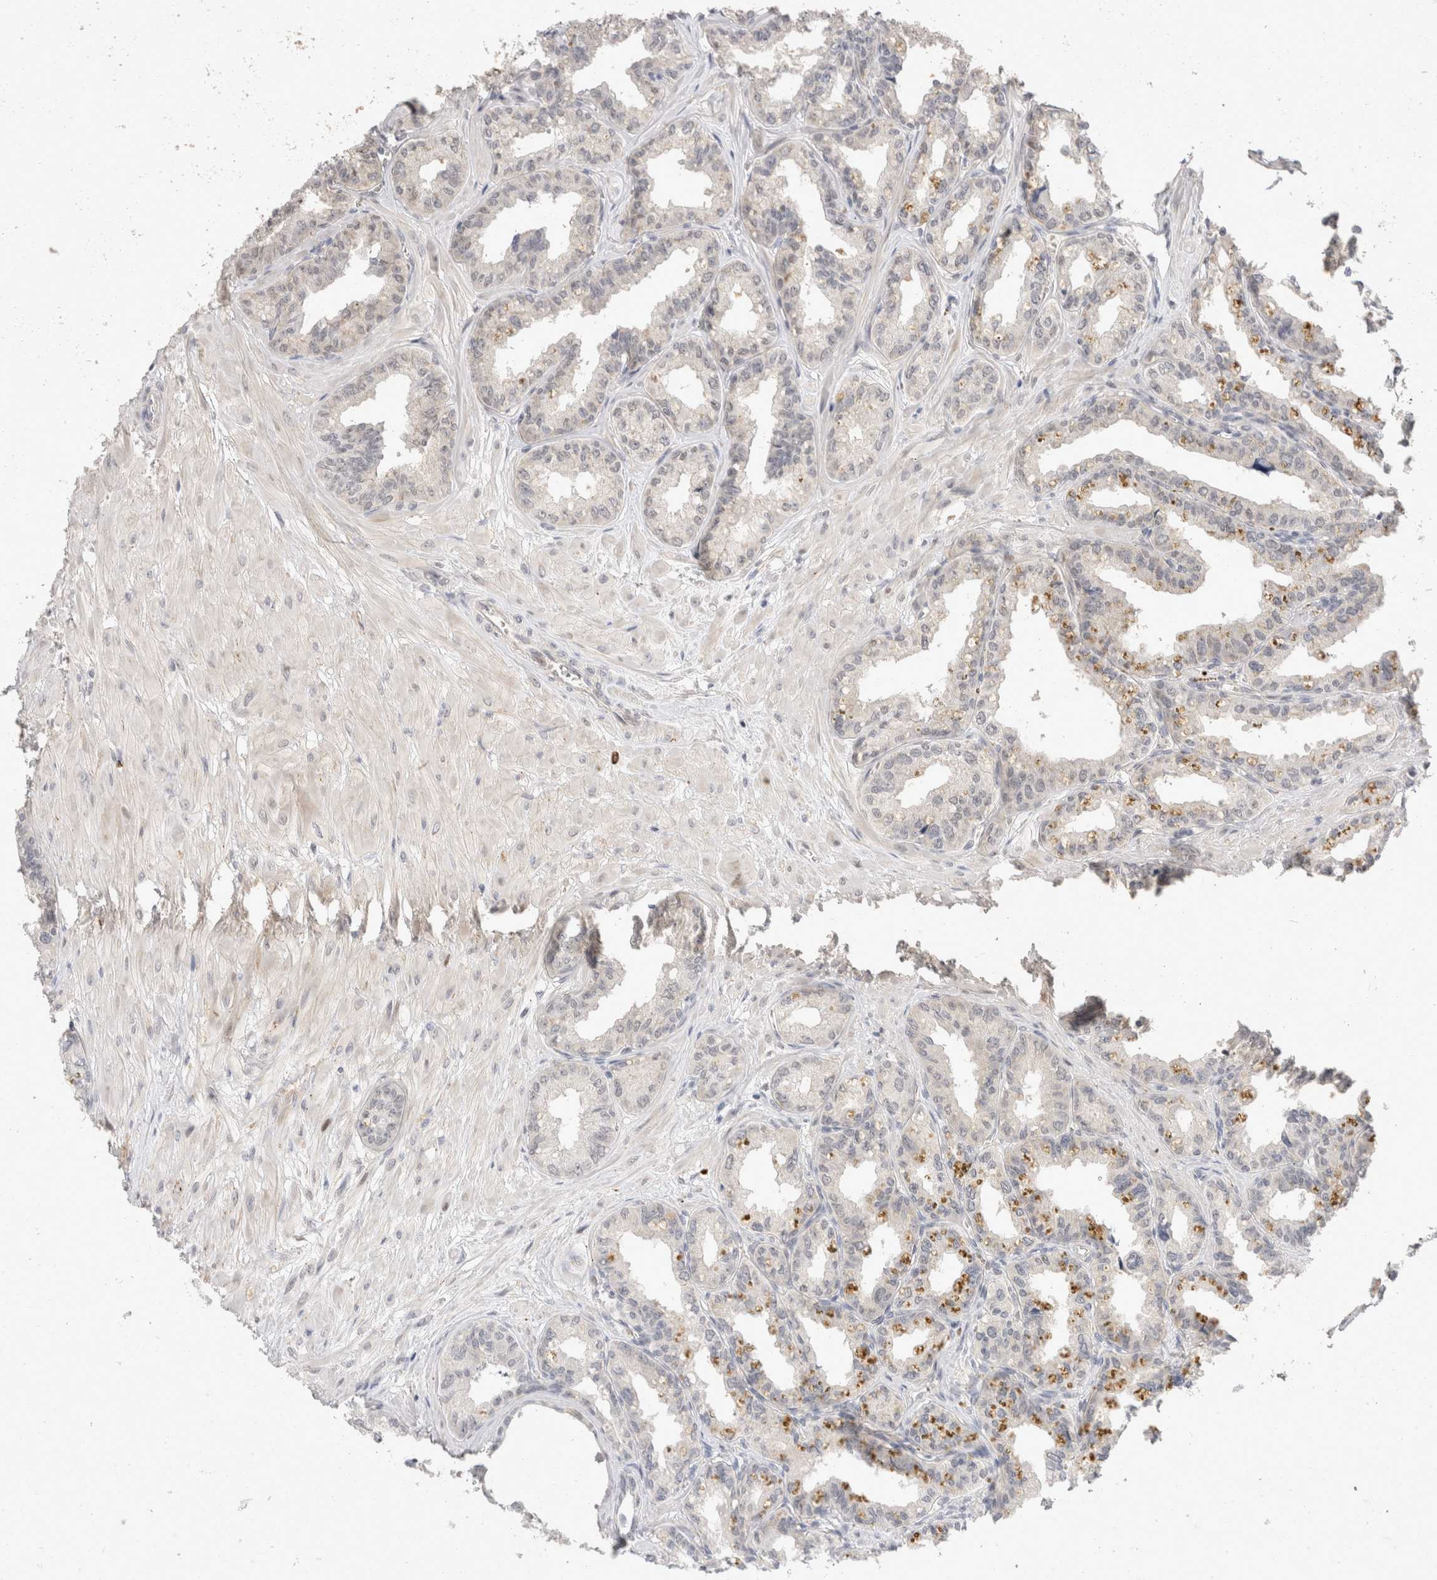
{"staining": {"intensity": "weak", "quantity": "<25%", "location": "nuclear"}, "tissue": "seminal vesicle", "cell_type": "Glandular cells", "image_type": "normal", "snomed": [{"axis": "morphology", "description": "Normal tissue, NOS"}, {"axis": "topography", "description": "Prostate"}, {"axis": "topography", "description": "Seminal veicle"}], "caption": "The histopathology image displays no significant positivity in glandular cells of seminal vesicle.", "gene": "TOM1L2", "patient": {"sex": "male", "age": 51}}